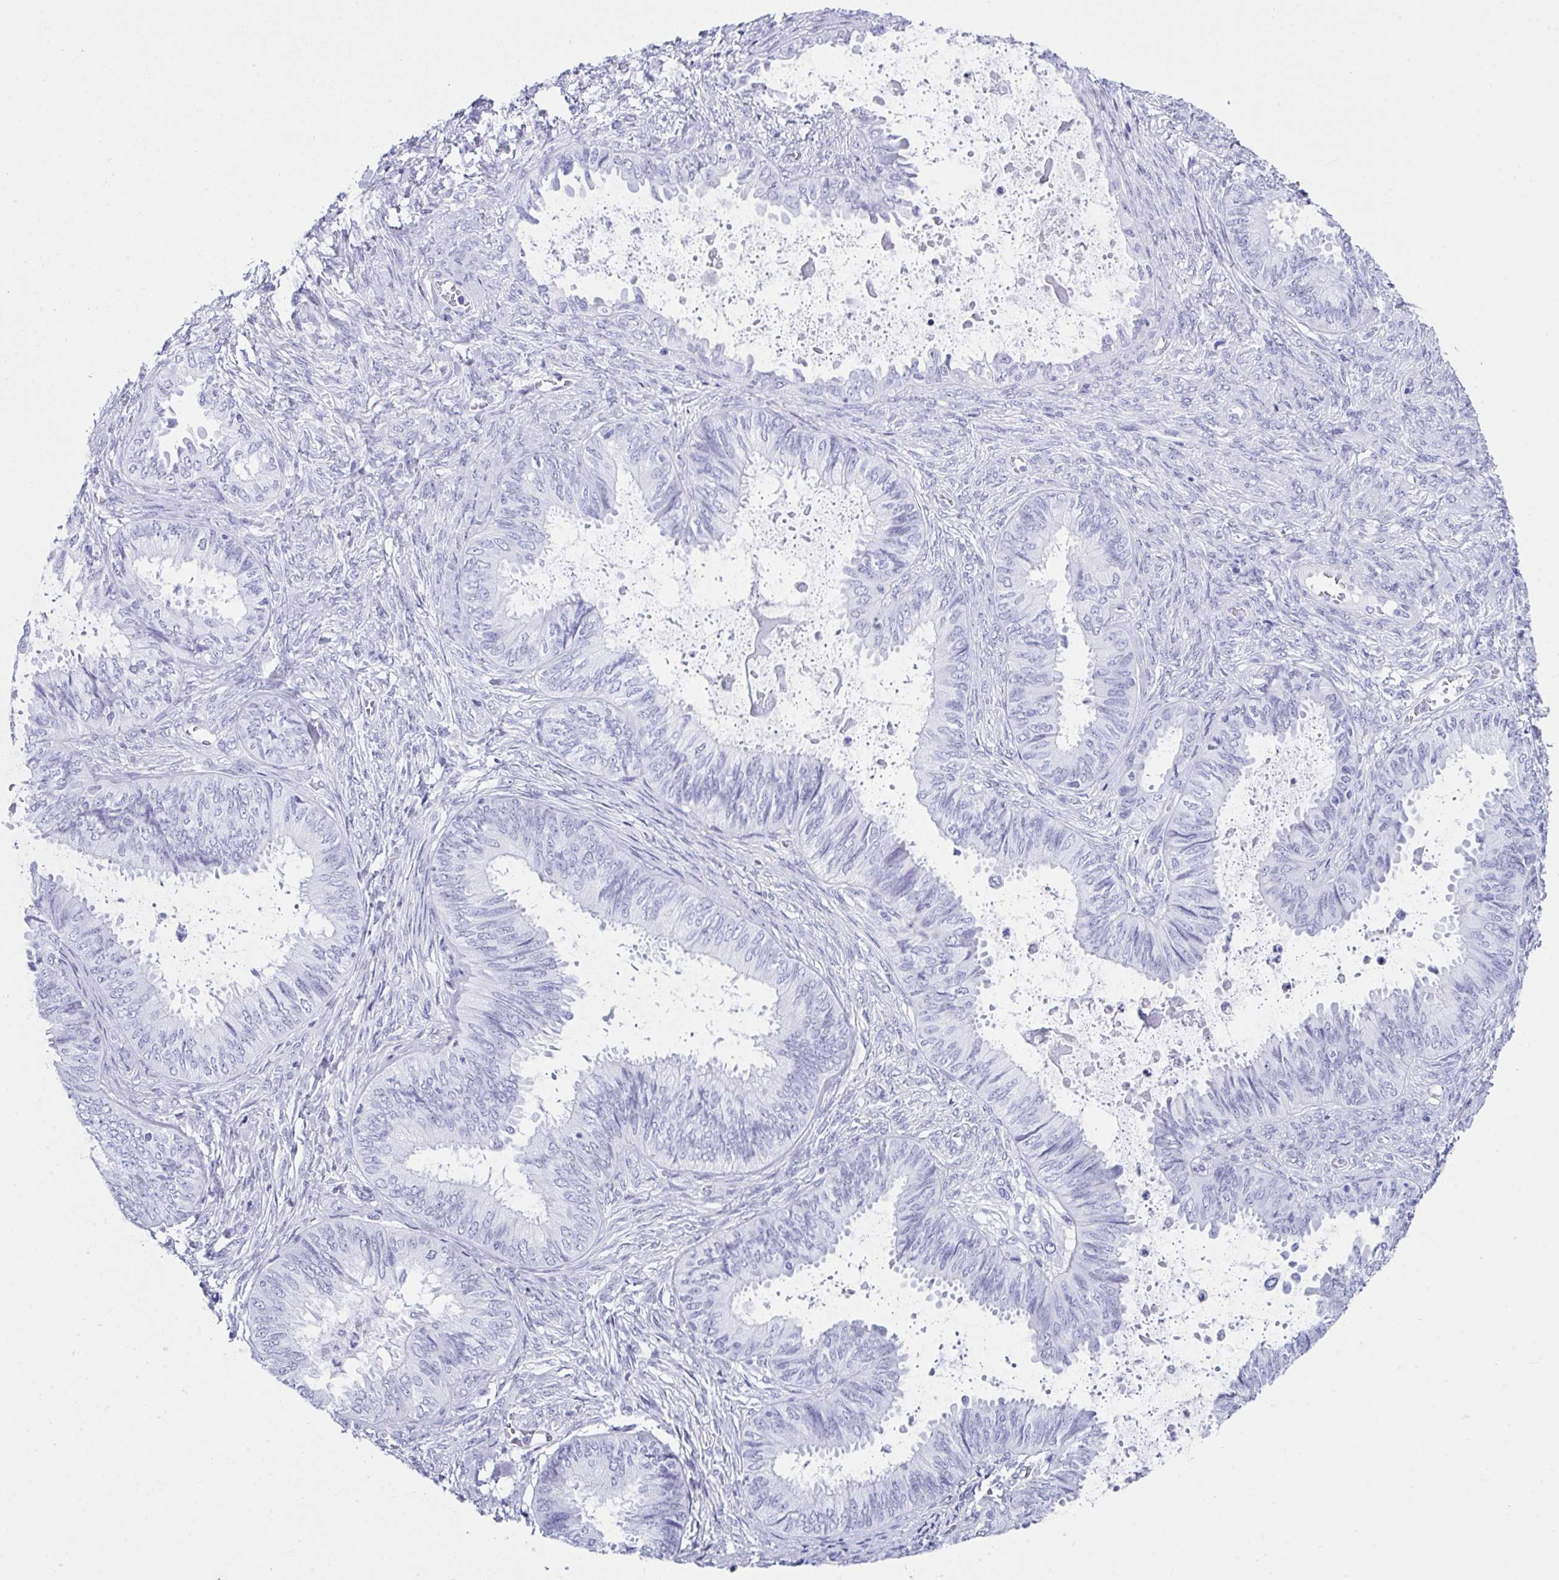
{"staining": {"intensity": "negative", "quantity": "none", "location": "none"}, "tissue": "ovarian cancer", "cell_type": "Tumor cells", "image_type": "cancer", "snomed": [{"axis": "morphology", "description": "Carcinoma, endometroid"}, {"axis": "topography", "description": "Ovary"}], "caption": "IHC of ovarian cancer (endometroid carcinoma) reveals no staining in tumor cells.", "gene": "LGALS4", "patient": {"sex": "female", "age": 70}}